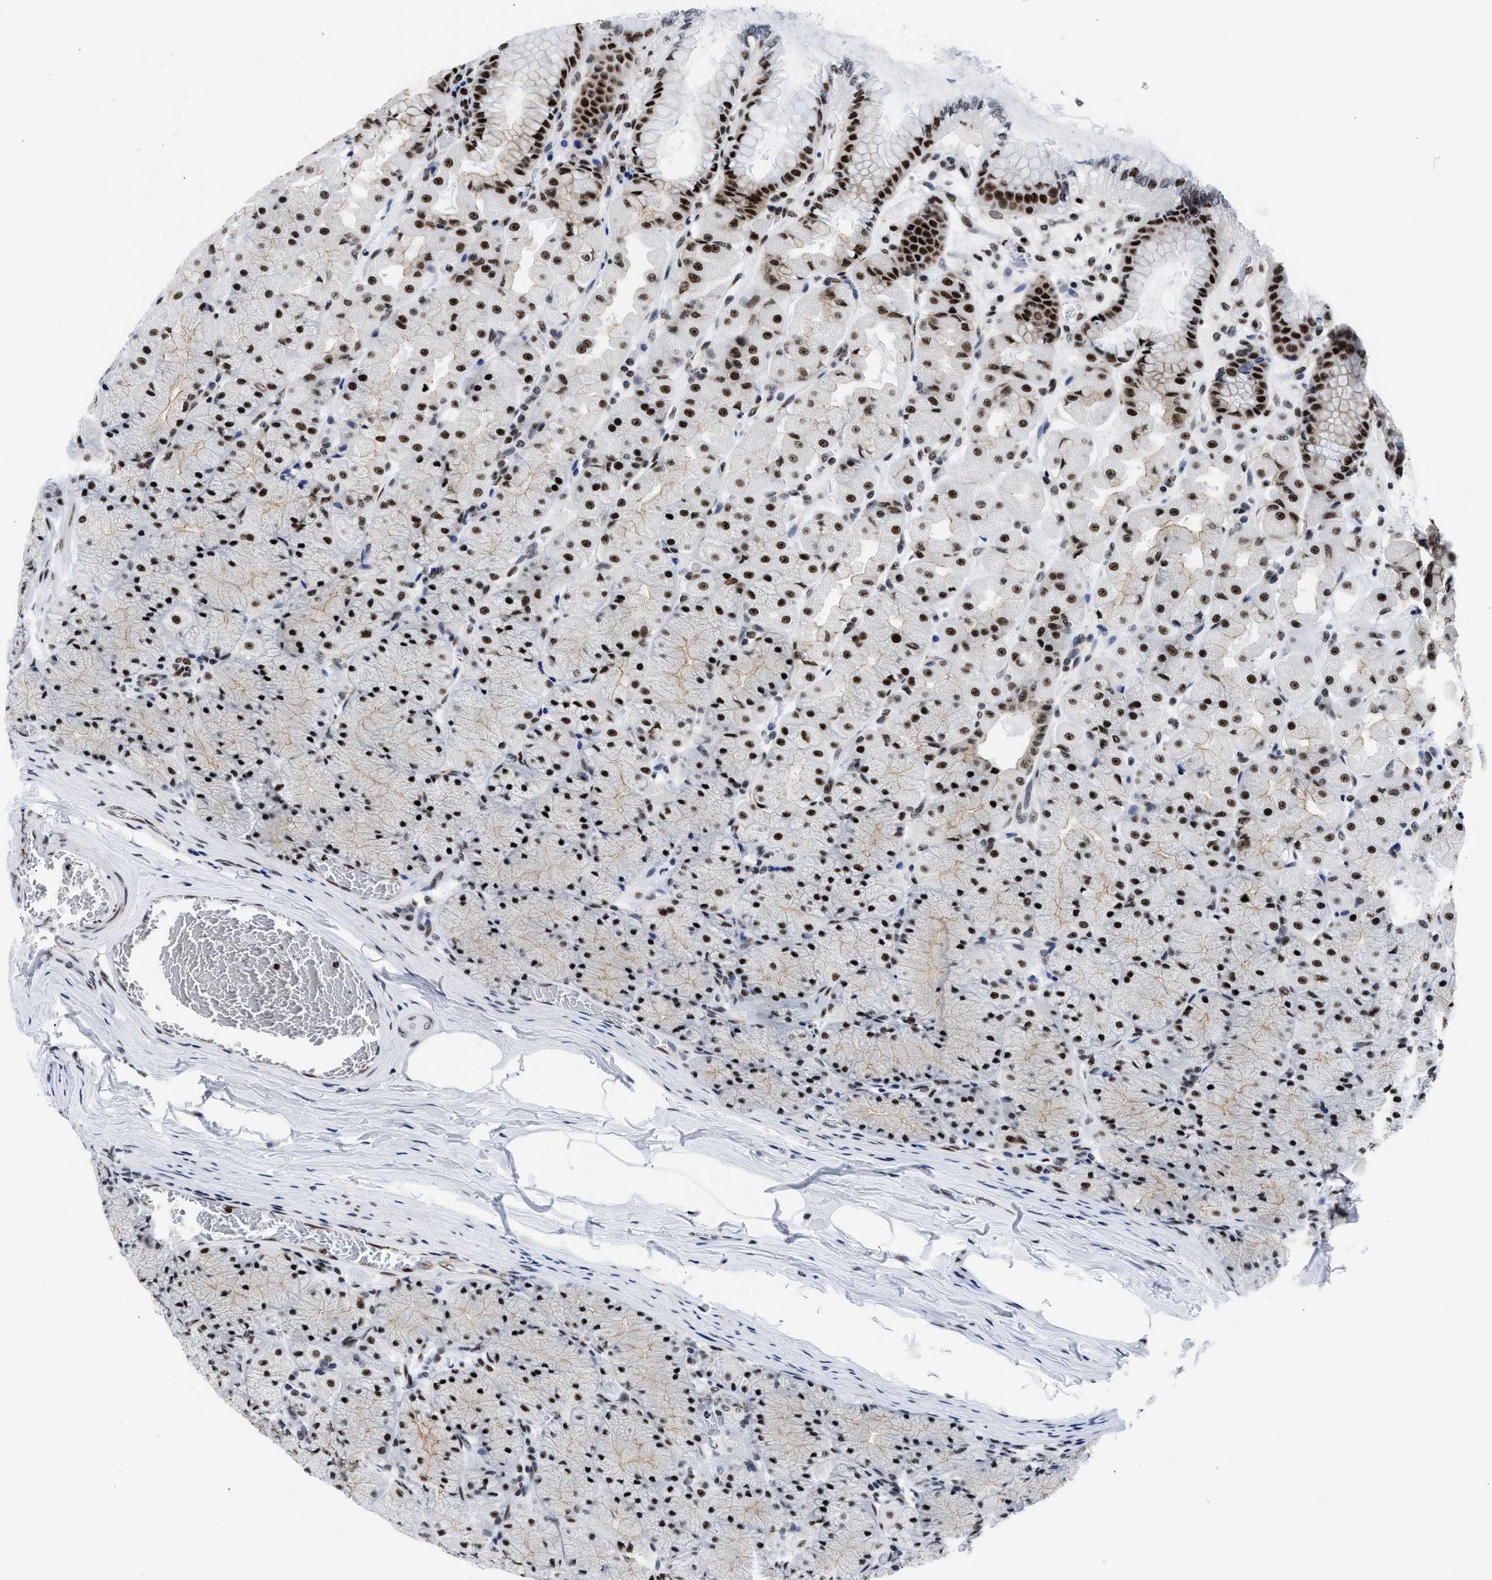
{"staining": {"intensity": "strong", "quantity": ">75%", "location": "nuclear"}, "tissue": "stomach", "cell_type": "Glandular cells", "image_type": "normal", "snomed": [{"axis": "morphology", "description": "Normal tissue, NOS"}, {"axis": "topography", "description": "Stomach, upper"}], "caption": "Glandular cells show strong nuclear expression in approximately >75% of cells in unremarkable stomach. (brown staining indicates protein expression, while blue staining denotes nuclei).", "gene": "RBM8A", "patient": {"sex": "female", "age": 56}}